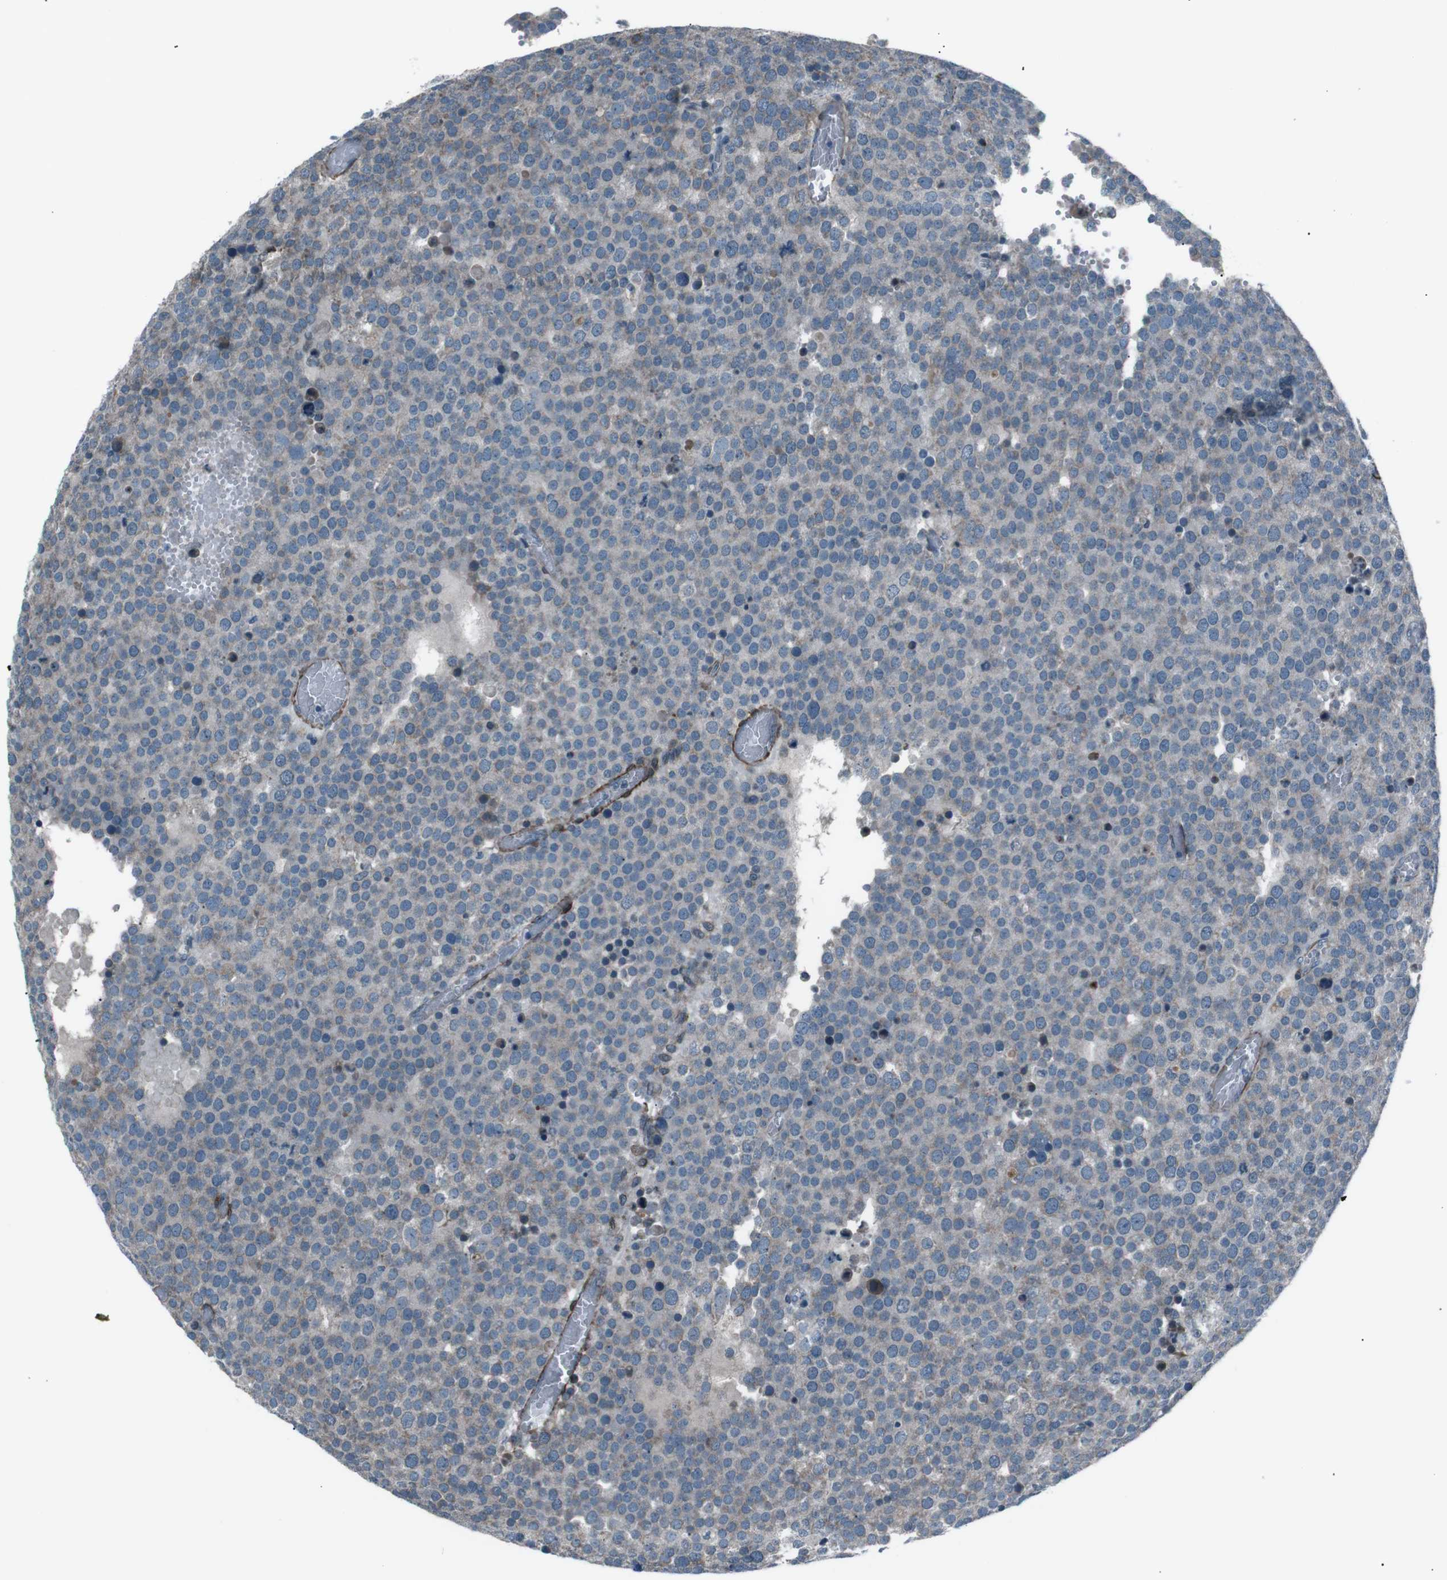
{"staining": {"intensity": "moderate", "quantity": "25%-75%", "location": "cytoplasmic/membranous"}, "tissue": "testis cancer", "cell_type": "Tumor cells", "image_type": "cancer", "snomed": [{"axis": "morphology", "description": "Normal tissue, NOS"}, {"axis": "morphology", "description": "Seminoma, NOS"}, {"axis": "topography", "description": "Testis"}], "caption": "Protein analysis of testis cancer (seminoma) tissue reveals moderate cytoplasmic/membranous staining in approximately 25%-75% of tumor cells.", "gene": "PDLIM5", "patient": {"sex": "male", "age": 71}}